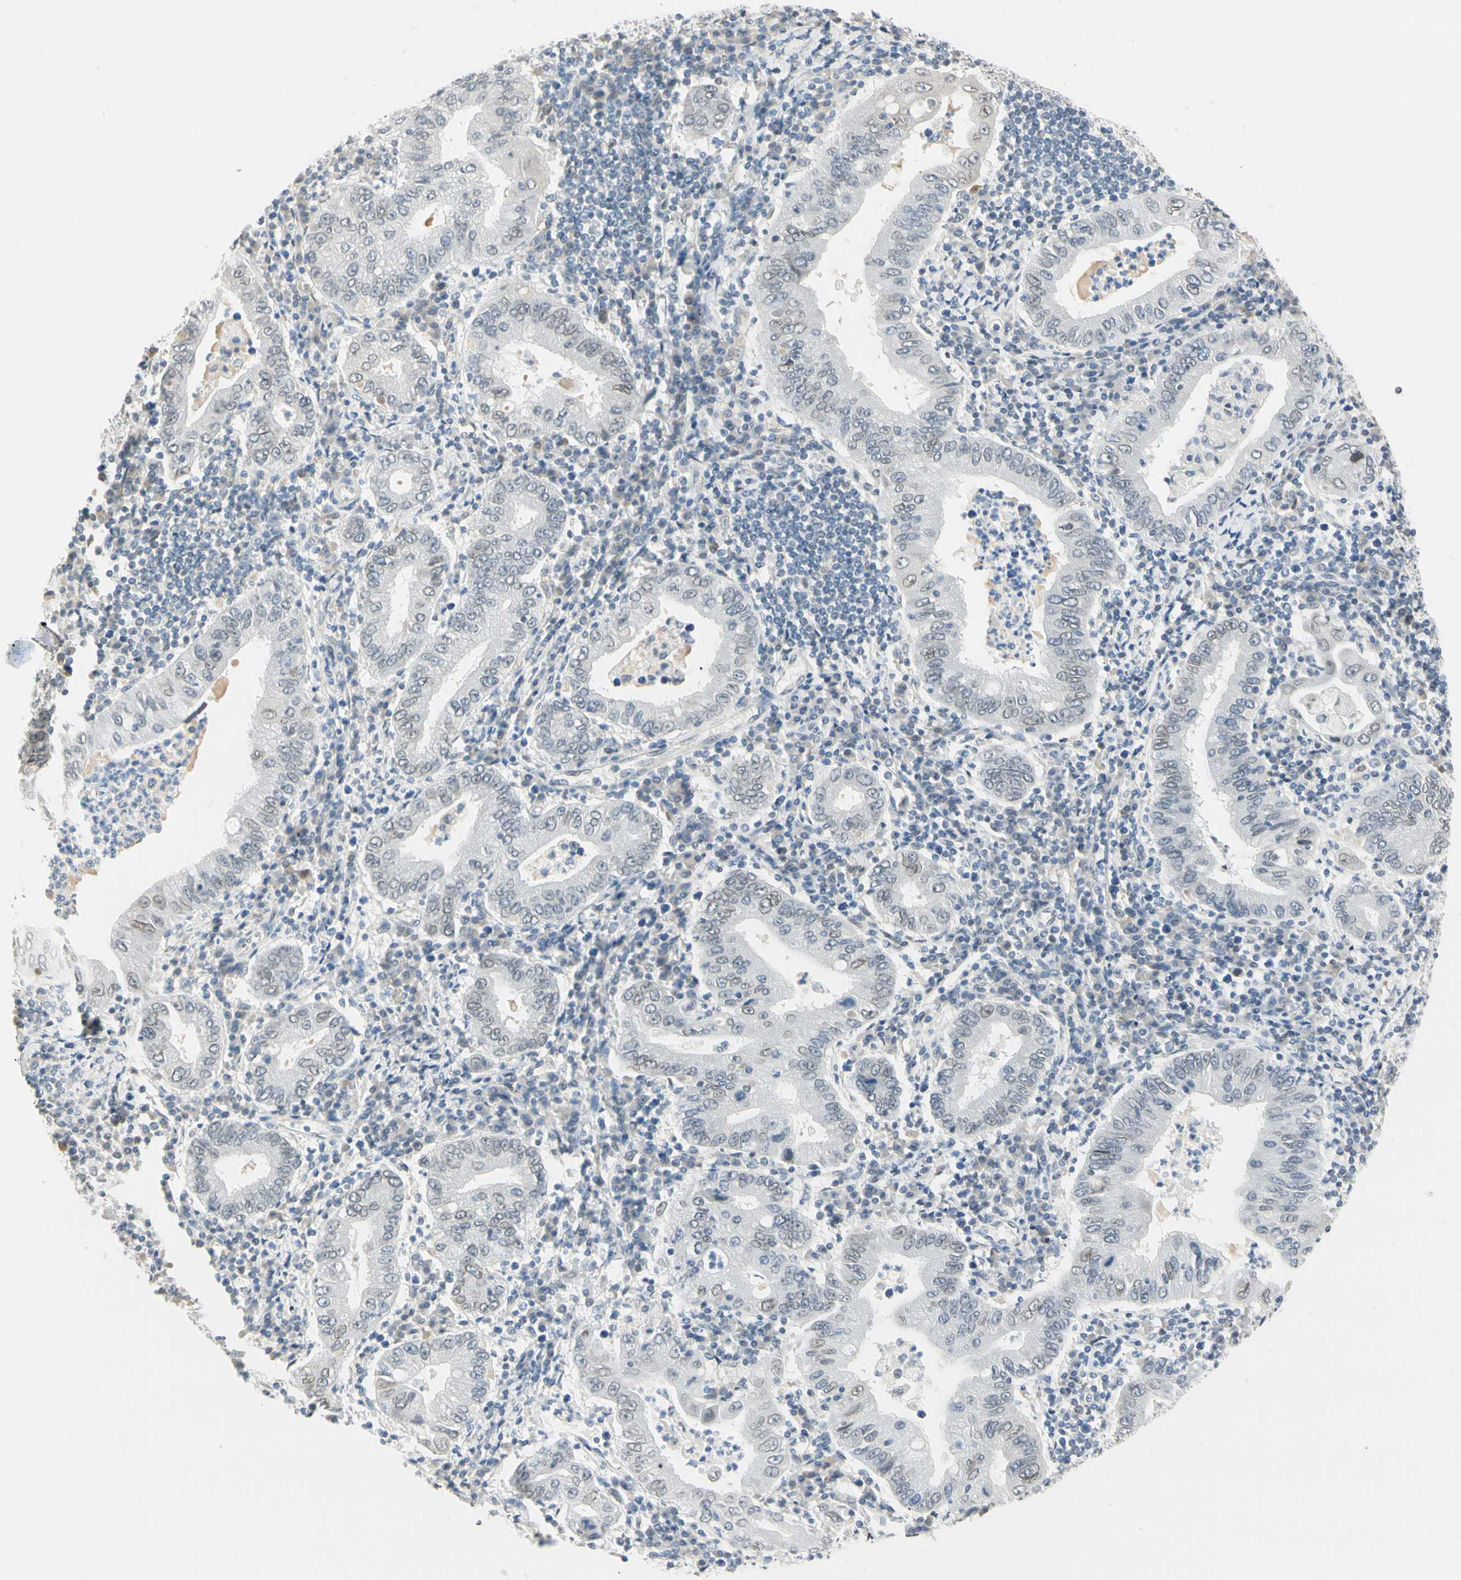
{"staining": {"intensity": "negative", "quantity": "none", "location": "none"}, "tissue": "stomach cancer", "cell_type": "Tumor cells", "image_type": "cancer", "snomed": [{"axis": "morphology", "description": "Normal tissue, NOS"}, {"axis": "morphology", "description": "Adenocarcinoma, NOS"}, {"axis": "topography", "description": "Esophagus"}, {"axis": "topography", "description": "Stomach, upper"}, {"axis": "topography", "description": "Peripheral nerve tissue"}], "caption": "An image of human stomach cancer is negative for staining in tumor cells.", "gene": "BCAN", "patient": {"sex": "male", "age": 62}}